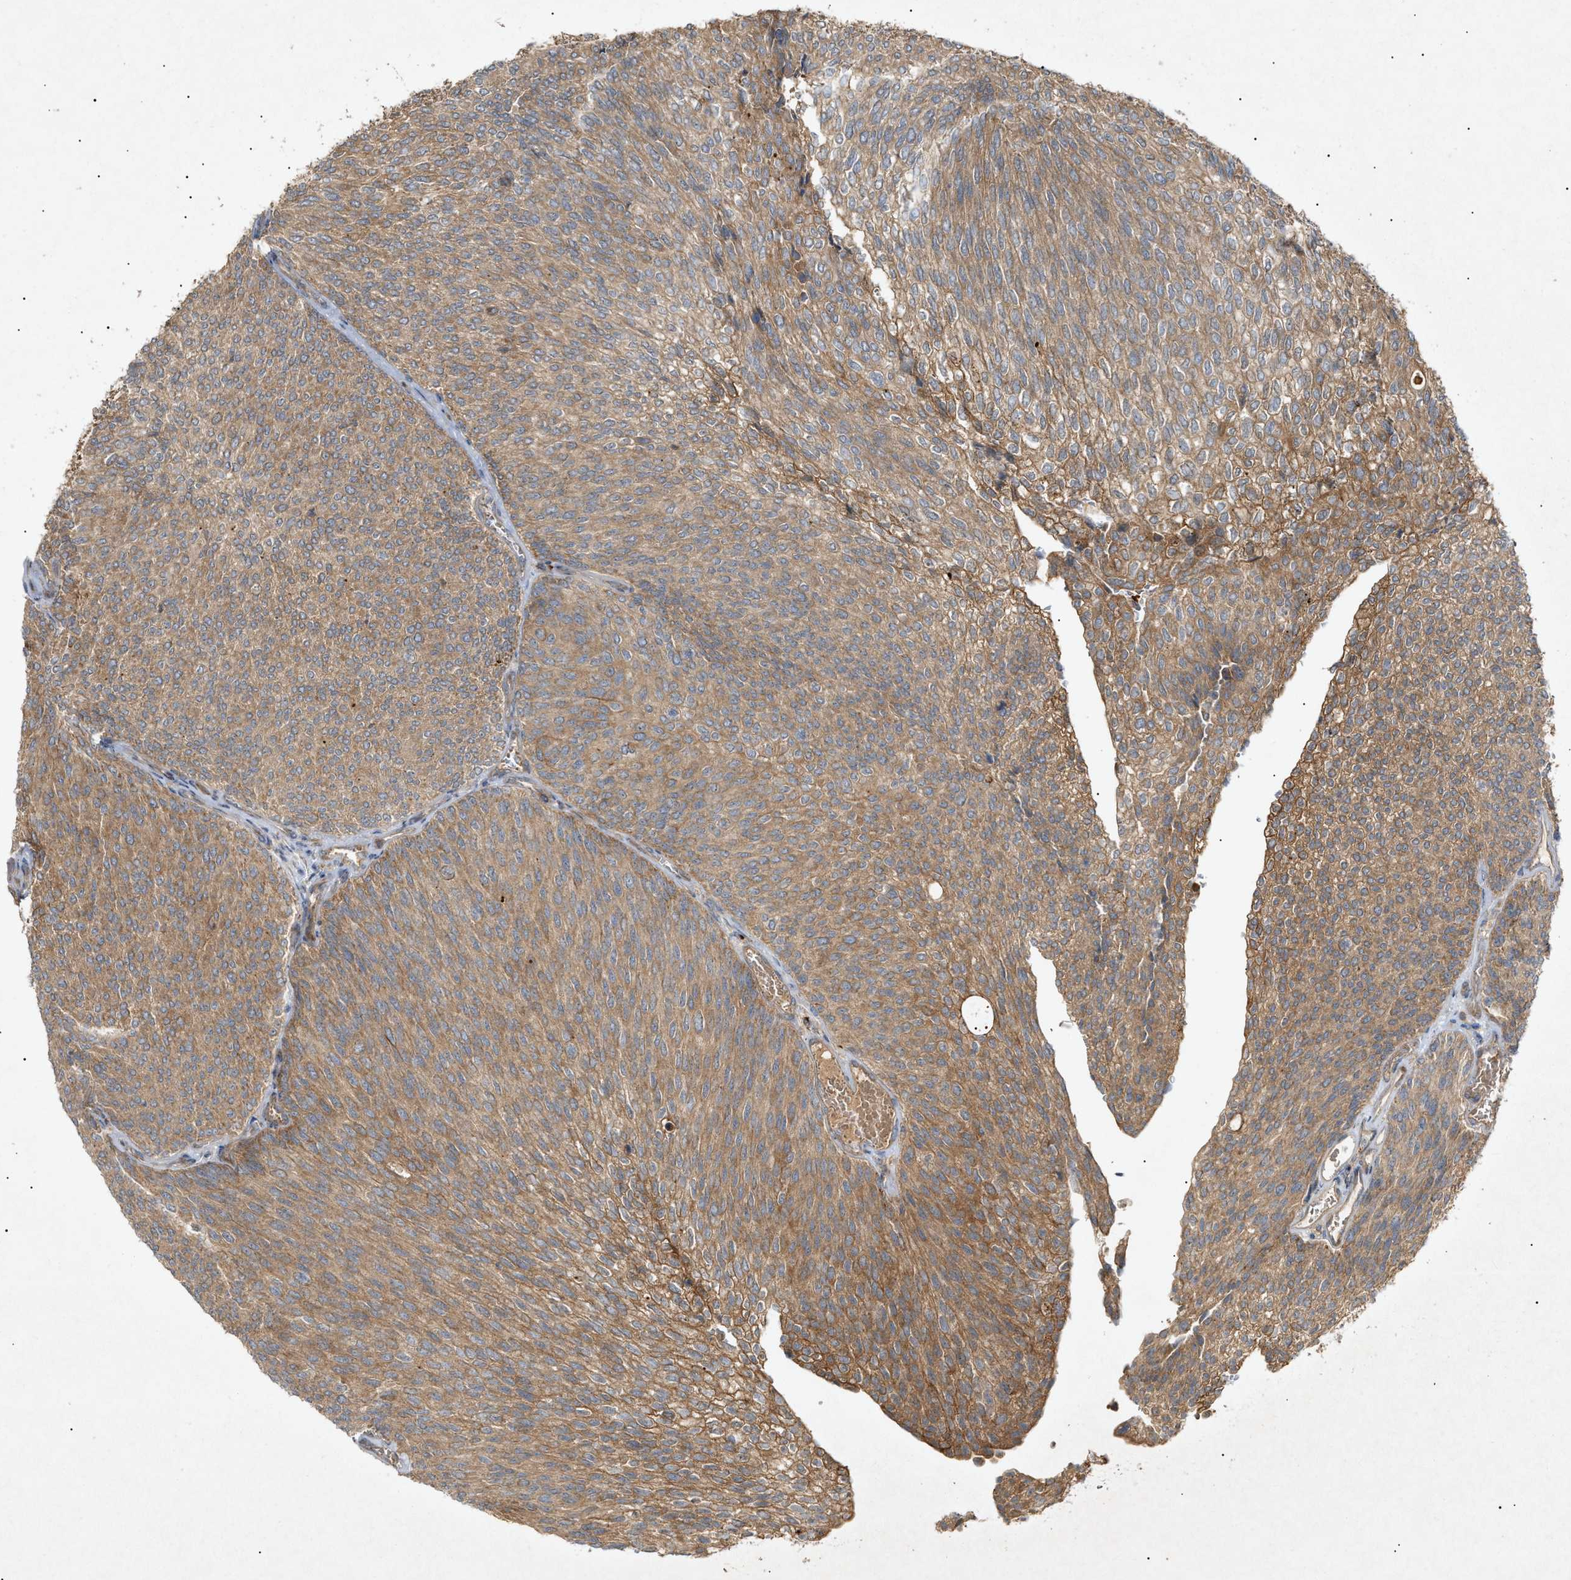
{"staining": {"intensity": "moderate", "quantity": ">75%", "location": "cytoplasmic/membranous"}, "tissue": "urothelial cancer", "cell_type": "Tumor cells", "image_type": "cancer", "snomed": [{"axis": "morphology", "description": "Urothelial carcinoma, Low grade"}, {"axis": "topography", "description": "Urinary bladder"}], "caption": "Tumor cells reveal medium levels of moderate cytoplasmic/membranous positivity in about >75% of cells in urothelial cancer.", "gene": "MTCH1", "patient": {"sex": "female", "age": 79}}